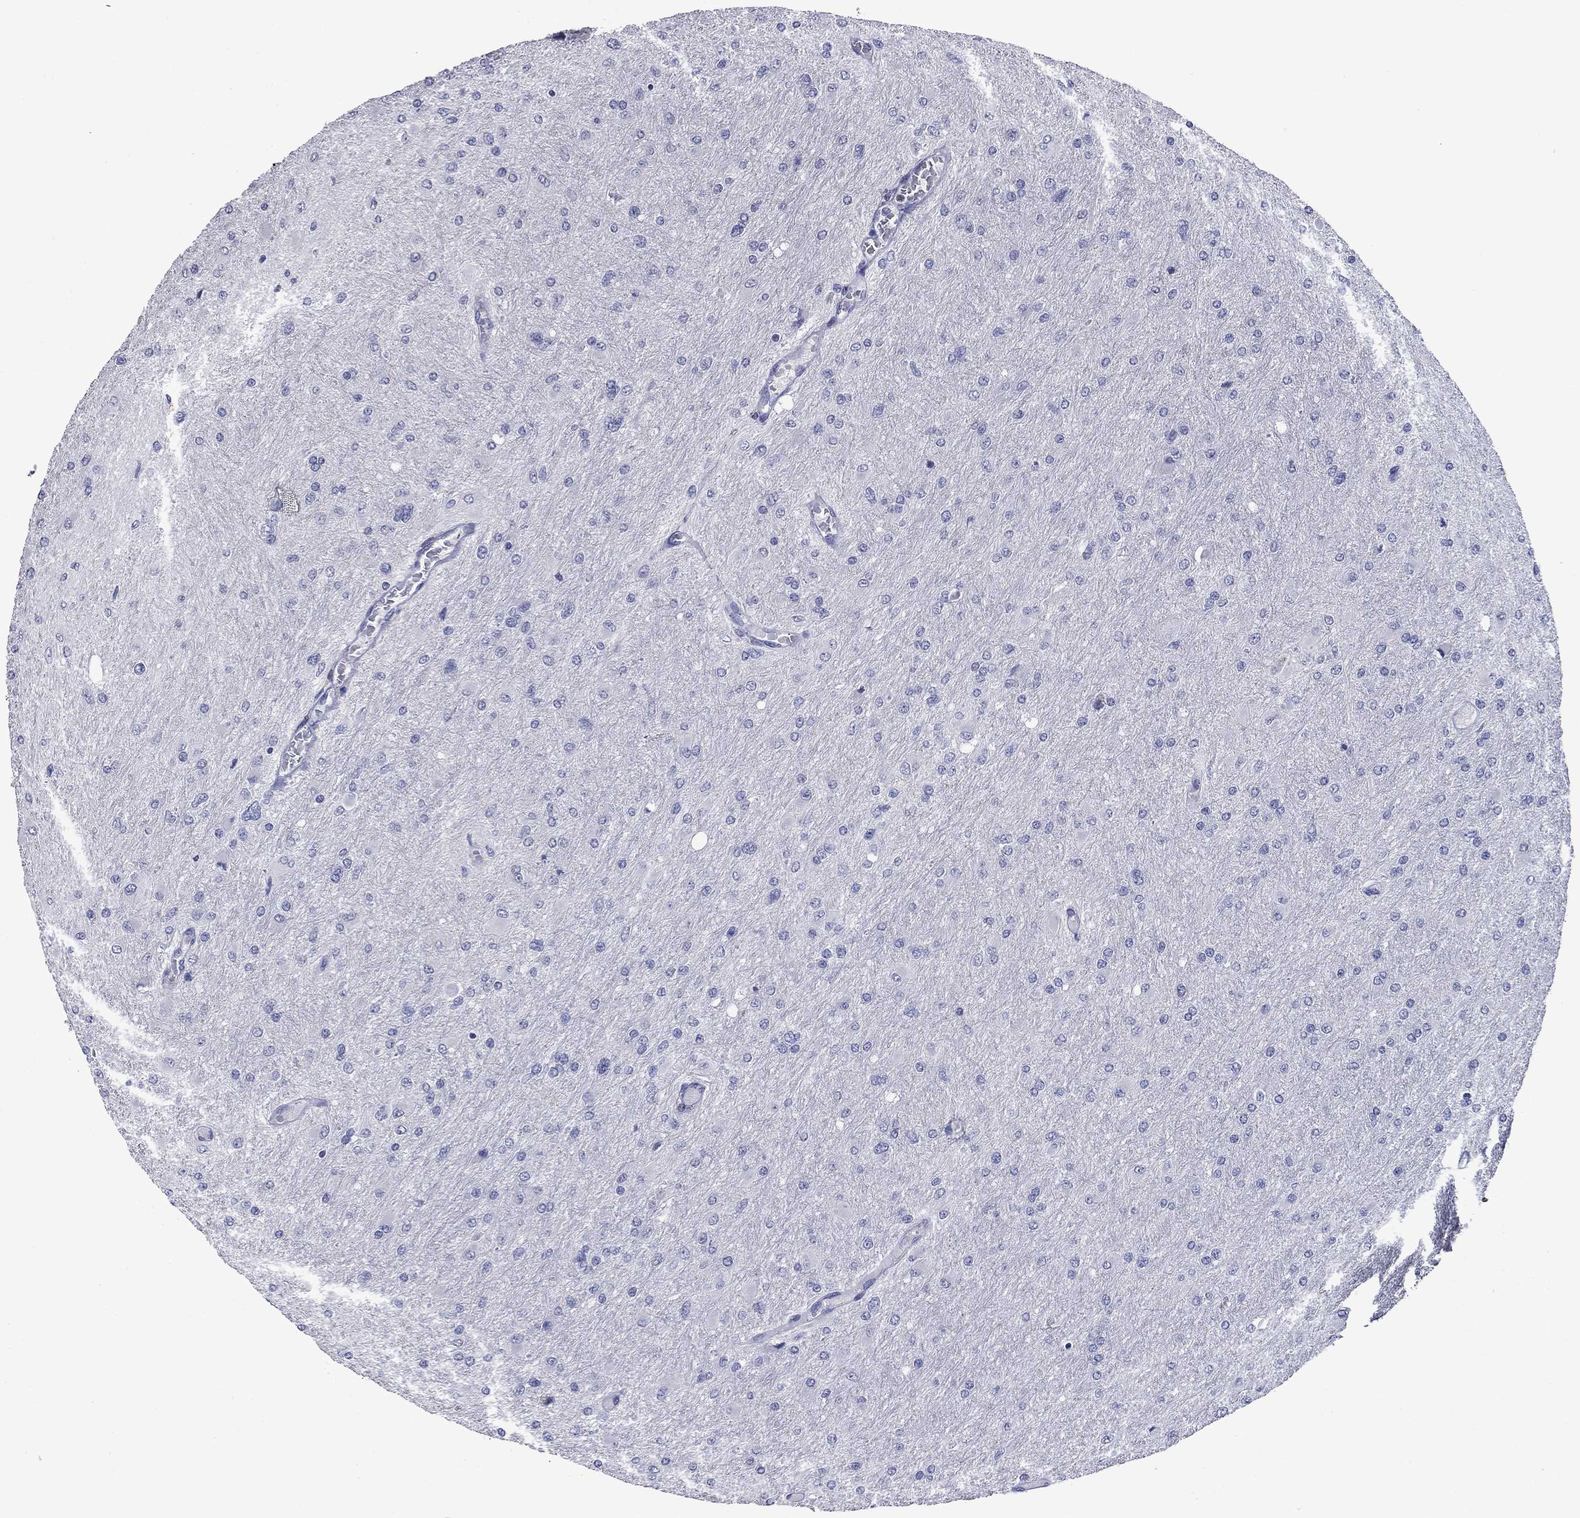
{"staining": {"intensity": "negative", "quantity": "none", "location": "none"}, "tissue": "glioma", "cell_type": "Tumor cells", "image_type": "cancer", "snomed": [{"axis": "morphology", "description": "Glioma, malignant, High grade"}, {"axis": "topography", "description": "Cerebral cortex"}], "caption": "This is a histopathology image of immunohistochemistry (IHC) staining of malignant high-grade glioma, which shows no expression in tumor cells. (Brightfield microscopy of DAB immunohistochemistry at high magnification).", "gene": "CFAP119", "patient": {"sex": "female", "age": 36}}